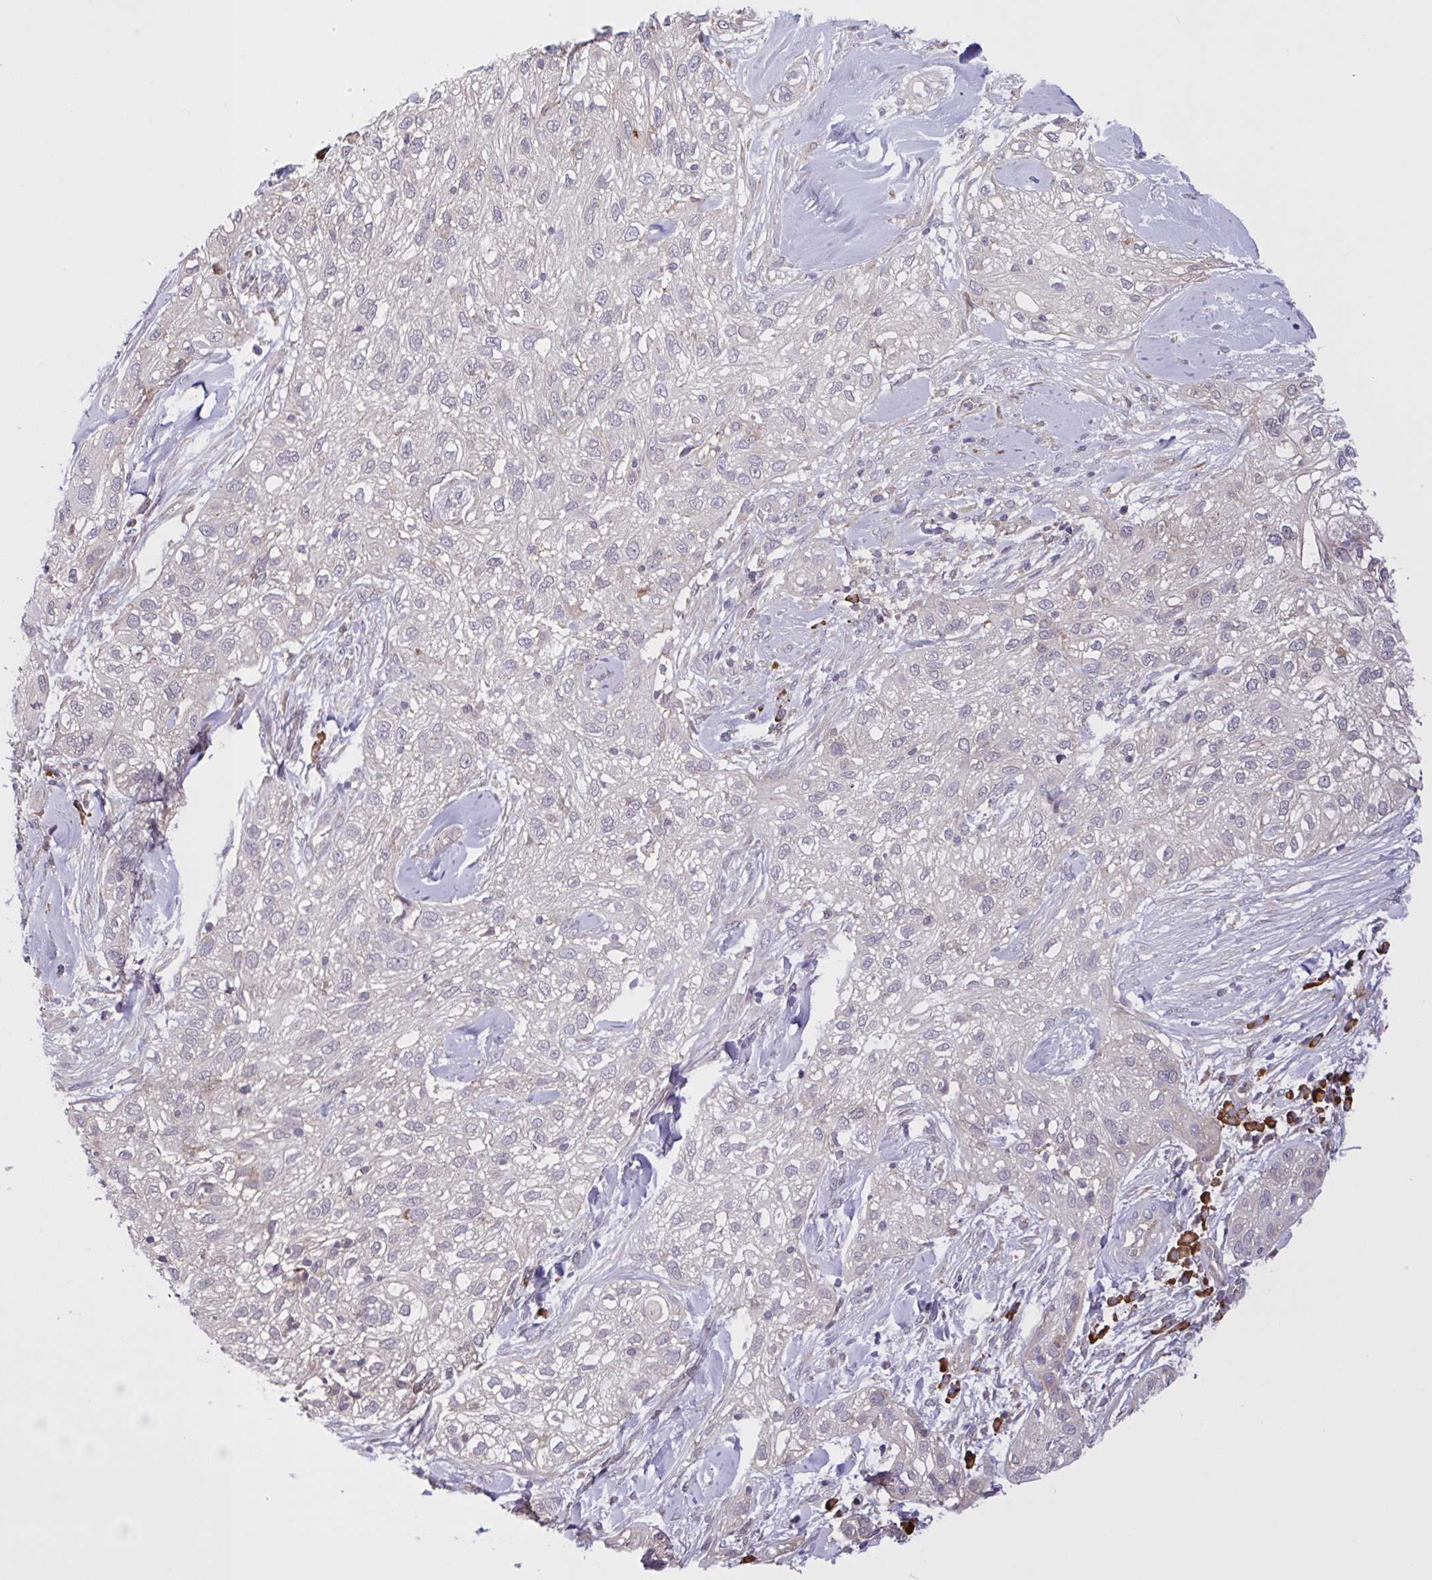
{"staining": {"intensity": "negative", "quantity": "none", "location": "none"}, "tissue": "skin cancer", "cell_type": "Tumor cells", "image_type": "cancer", "snomed": [{"axis": "morphology", "description": "Squamous cell carcinoma, NOS"}, {"axis": "topography", "description": "Skin"}], "caption": "High power microscopy histopathology image of an IHC histopathology image of skin cancer (squamous cell carcinoma), revealing no significant expression in tumor cells.", "gene": "INTS10", "patient": {"sex": "male", "age": 82}}